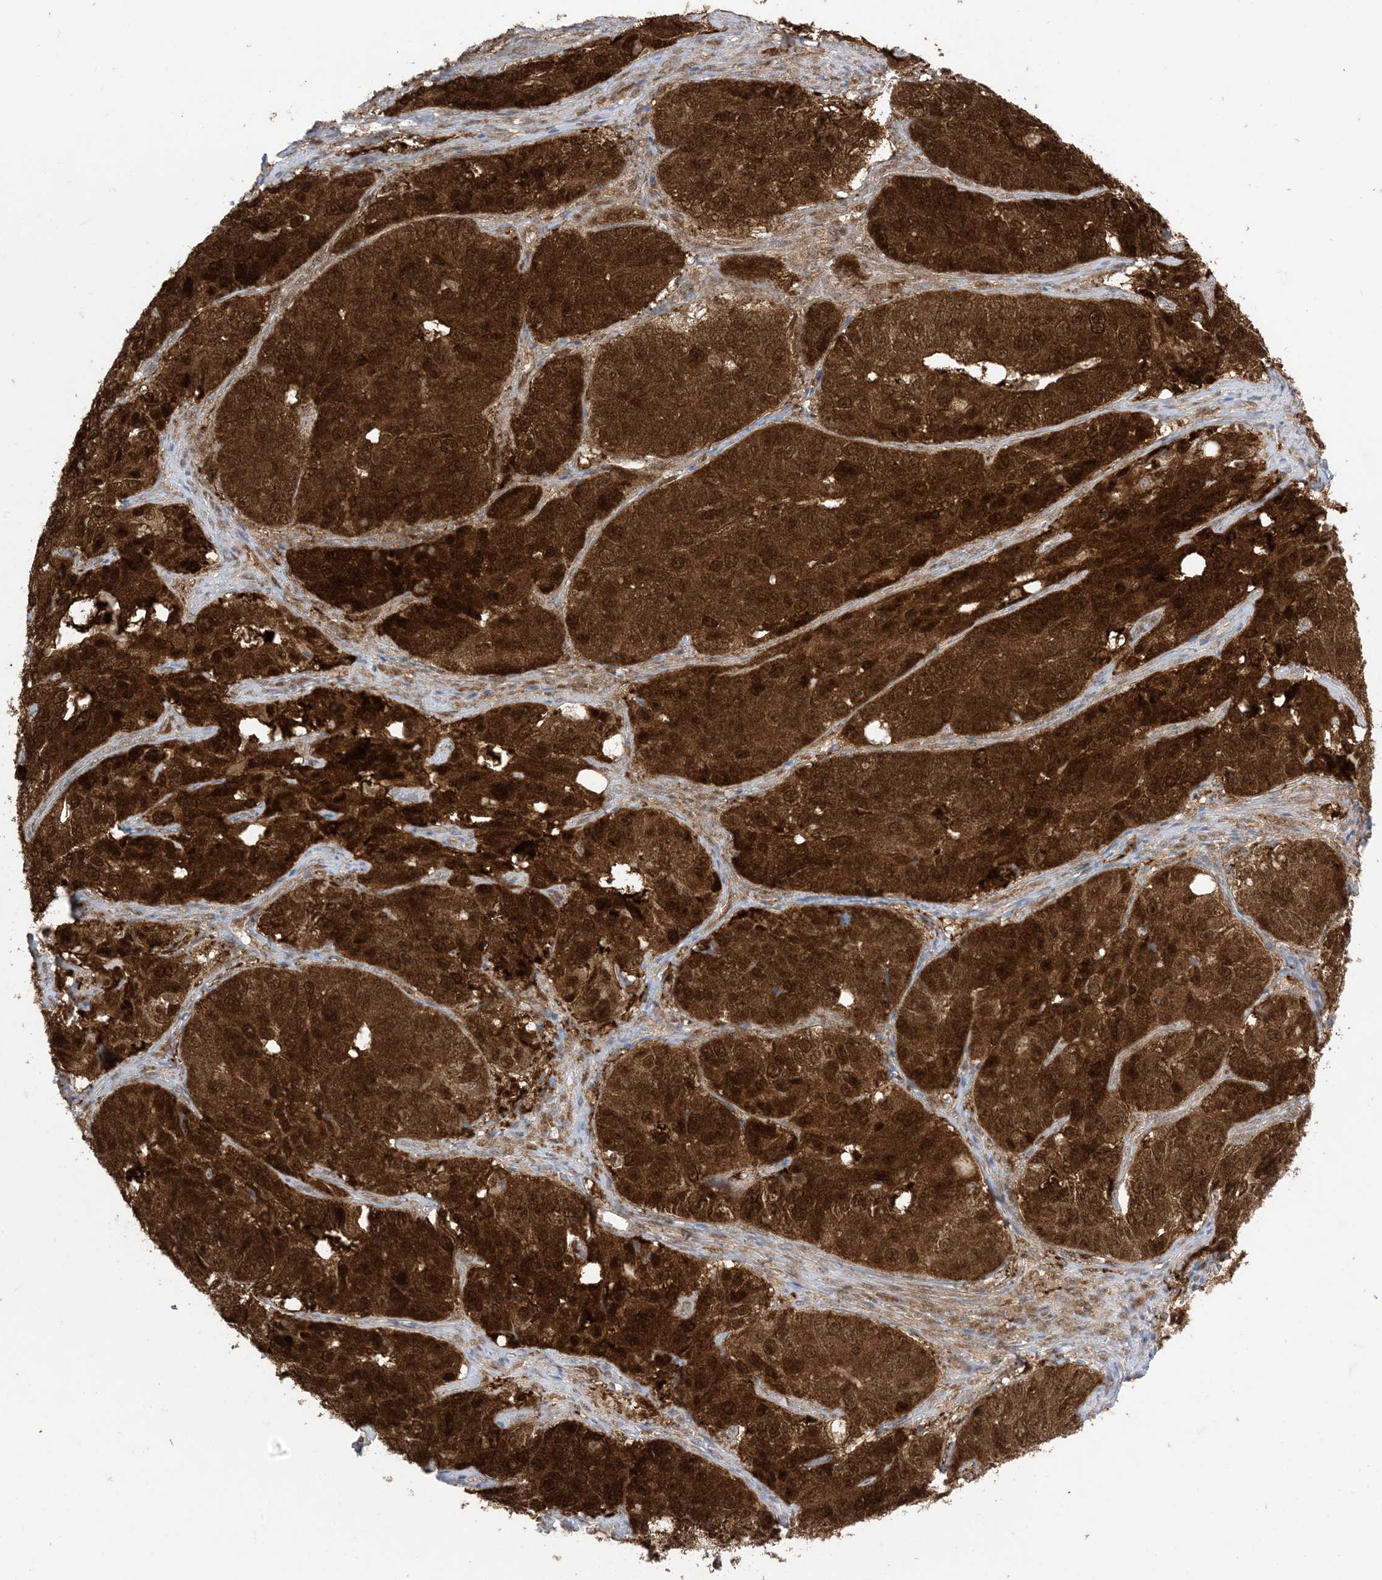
{"staining": {"intensity": "strong", "quantity": ">75%", "location": "cytoplasmic/membranous,nuclear"}, "tissue": "ovarian cancer", "cell_type": "Tumor cells", "image_type": "cancer", "snomed": [{"axis": "morphology", "description": "Carcinoma, endometroid"}, {"axis": "topography", "description": "Ovary"}], "caption": "Immunohistochemistry (IHC) image of neoplastic tissue: ovarian cancer stained using immunohistochemistry (IHC) shows high levels of strong protein expression localized specifically in the cytoplasmic/membranous and nuclear of tumor cells, appearing as a cytoplasmic/membranous and nuclear brown color.", "gene": "PTPA", "patient": {"sex": "female", "age": 51}}